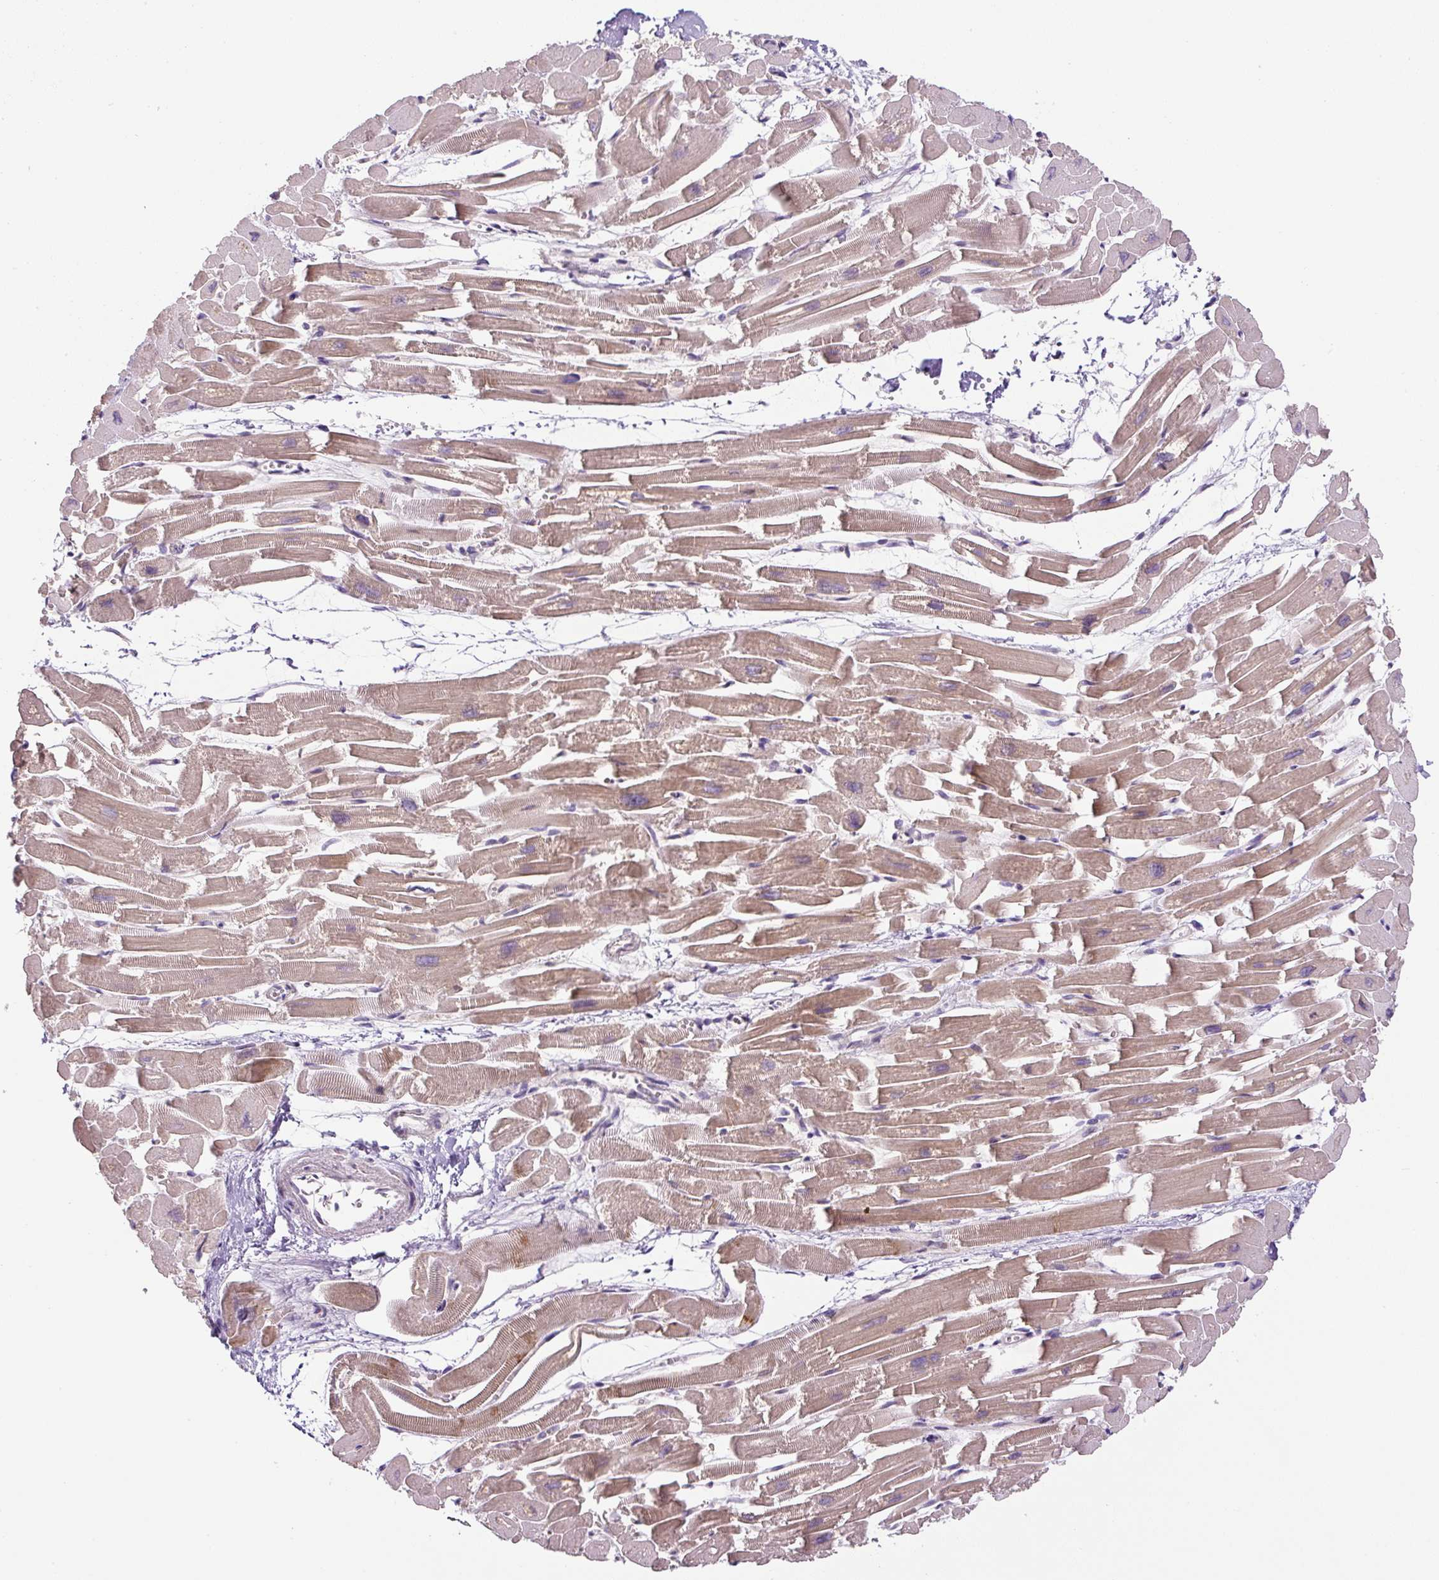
{"staining": {"intensity": "moderate", "quantity": ">75%", "location": "cytoplasmic/membranous"}, "tissue": "heart muscle", "cell_type": "Cardiomyocytes", "image_type": "normal", "snomed": [{"axis": "morphology", "description": "Normal tissue, NOS"}, {"axis": "topography", "description": "Heart"}], "caption": "IHC of unremarkable human heart muscle displays medium levels of moderate cytoplasmic/membranous staining in approximately >75% of cardiomyocytes.", "gene": "UBL3", "patient": {"sex": "male", "age": 54}}